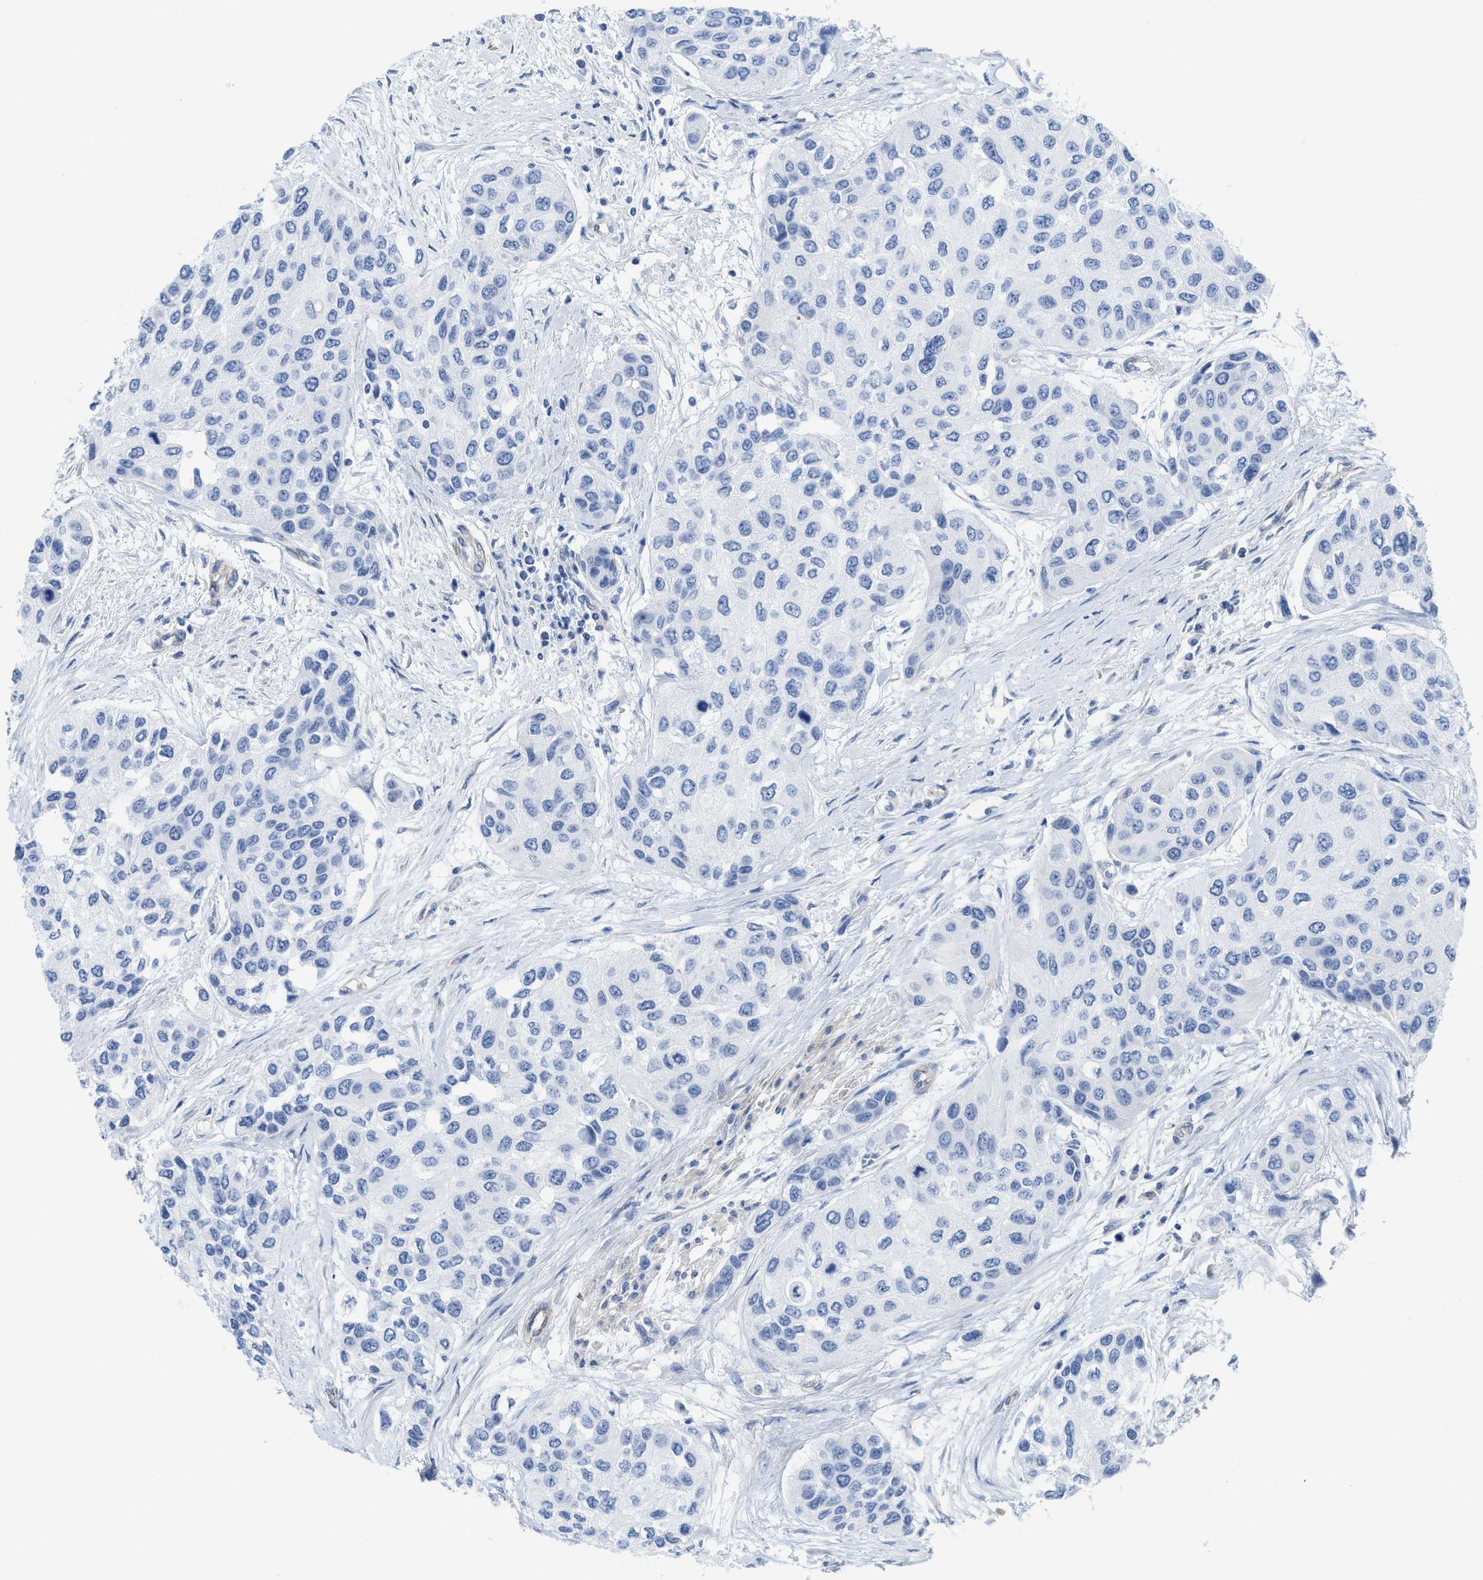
{"staining": {"intensity": "negative", "quantity": "none", "location": "none"}, "tissue": "urothelial cancer", "cell_type": "Tumor cells", "image_type": "cancer", "snomed": [{"axis": "morphology", "description": "Urothelial carcinoma, High grade"}, {"axis": "topography", "description": "Urinary bladder"}], "caption": "An image of urothelial cancer stained for a protein reveals no brown staining in tumor cells.", "gene": "TUB", "patient": {"sex": "female", "age": 56}}